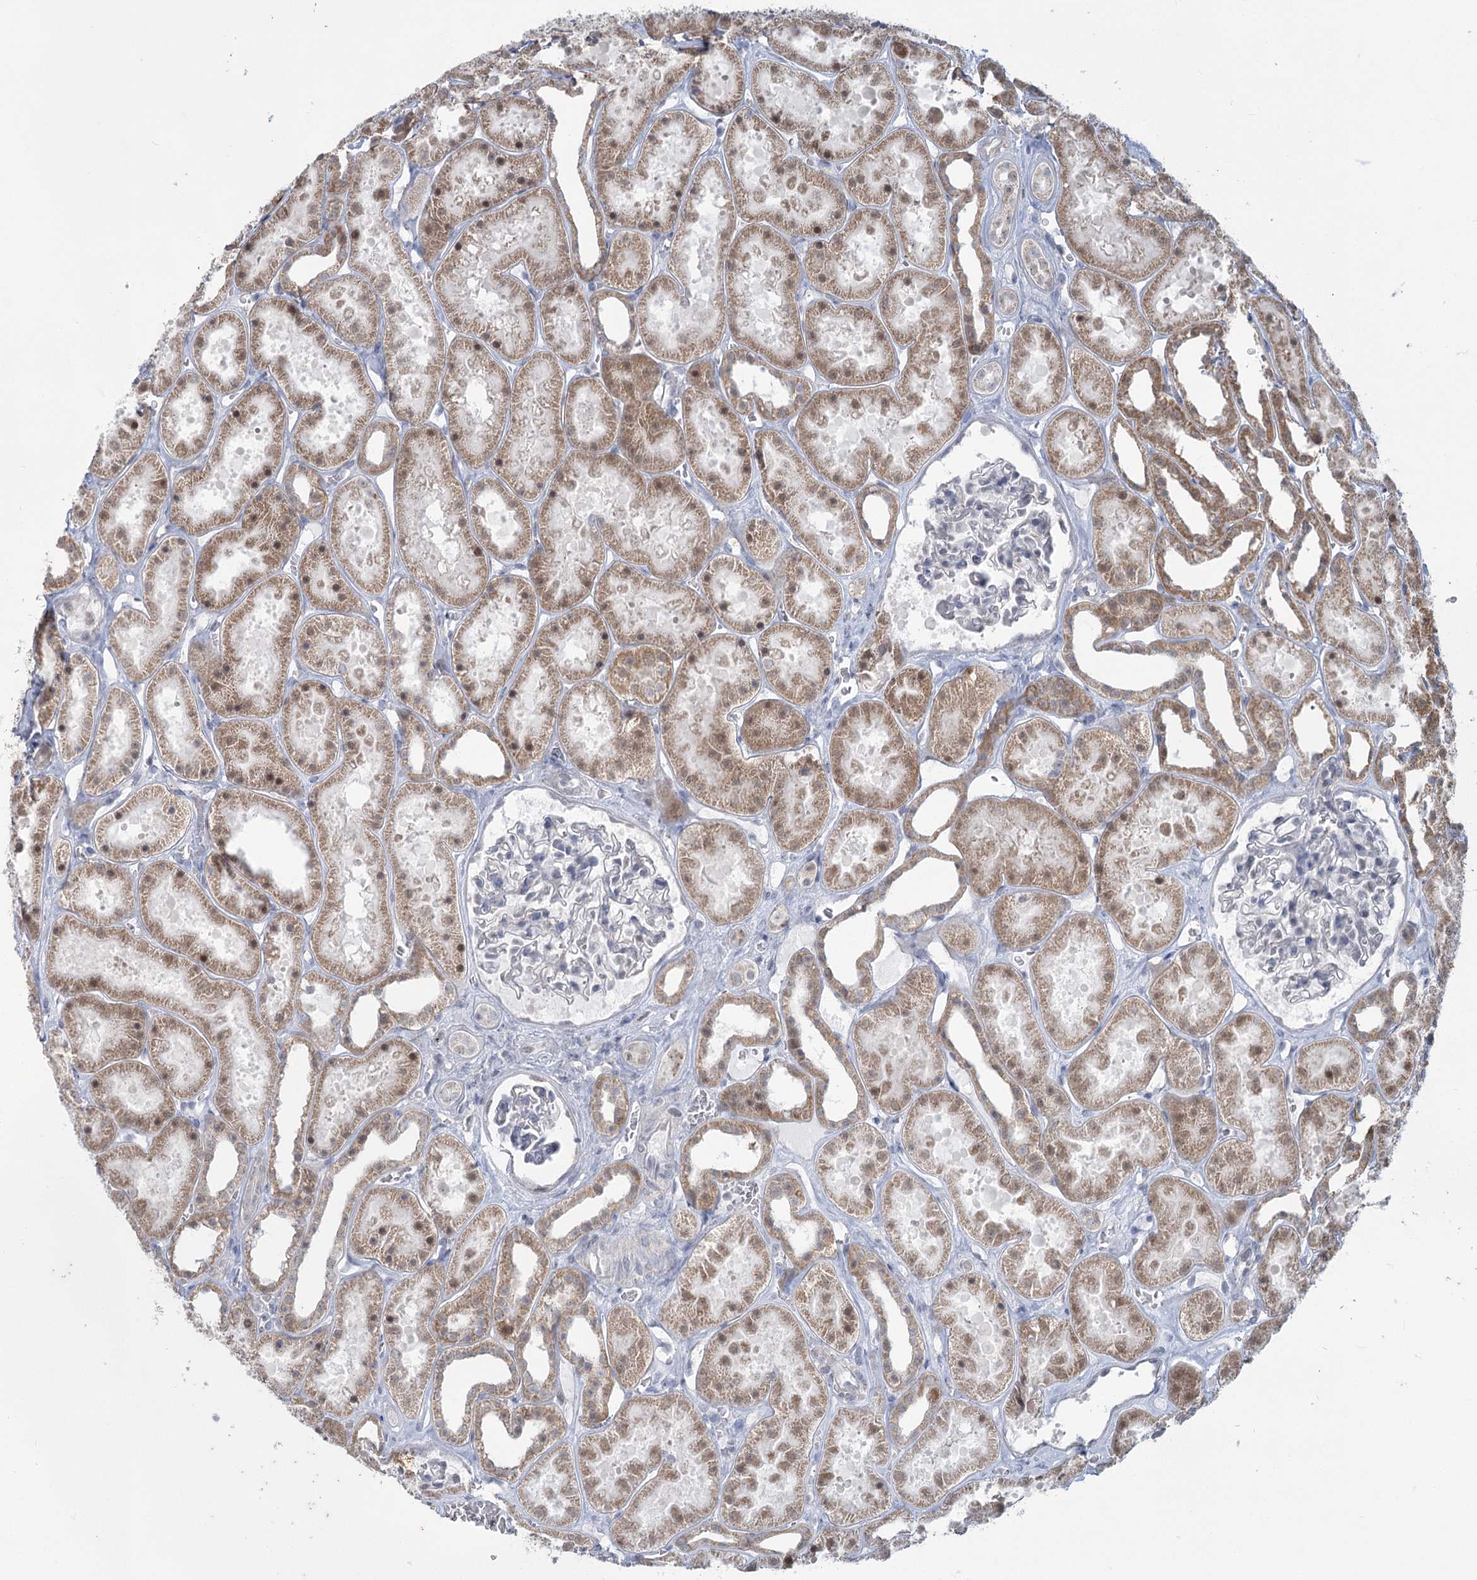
{"staining": {"intensity": "negative", "quantity": "none", "location": "none"}, "tissue": "kidney", "cell_type": "Cells in glomeruli", "image_type": "normal", "snomed": [{"axis": "morphology", "description": "Normal tissue, NOS"}, {"axis": "topography", "description": "Kidney"}], "caption": "DAB (3,3'-diaminobenzidine) immunohistochemical staining of unremarkable human kidney displays no significant positivity in cells in glomeruli. The staining is performed using DAB brown chromogen with nuclei counter-stained in using hematoxylin.", "gene": "MTG1", "patient": {"sex": "female", "age": 41}}